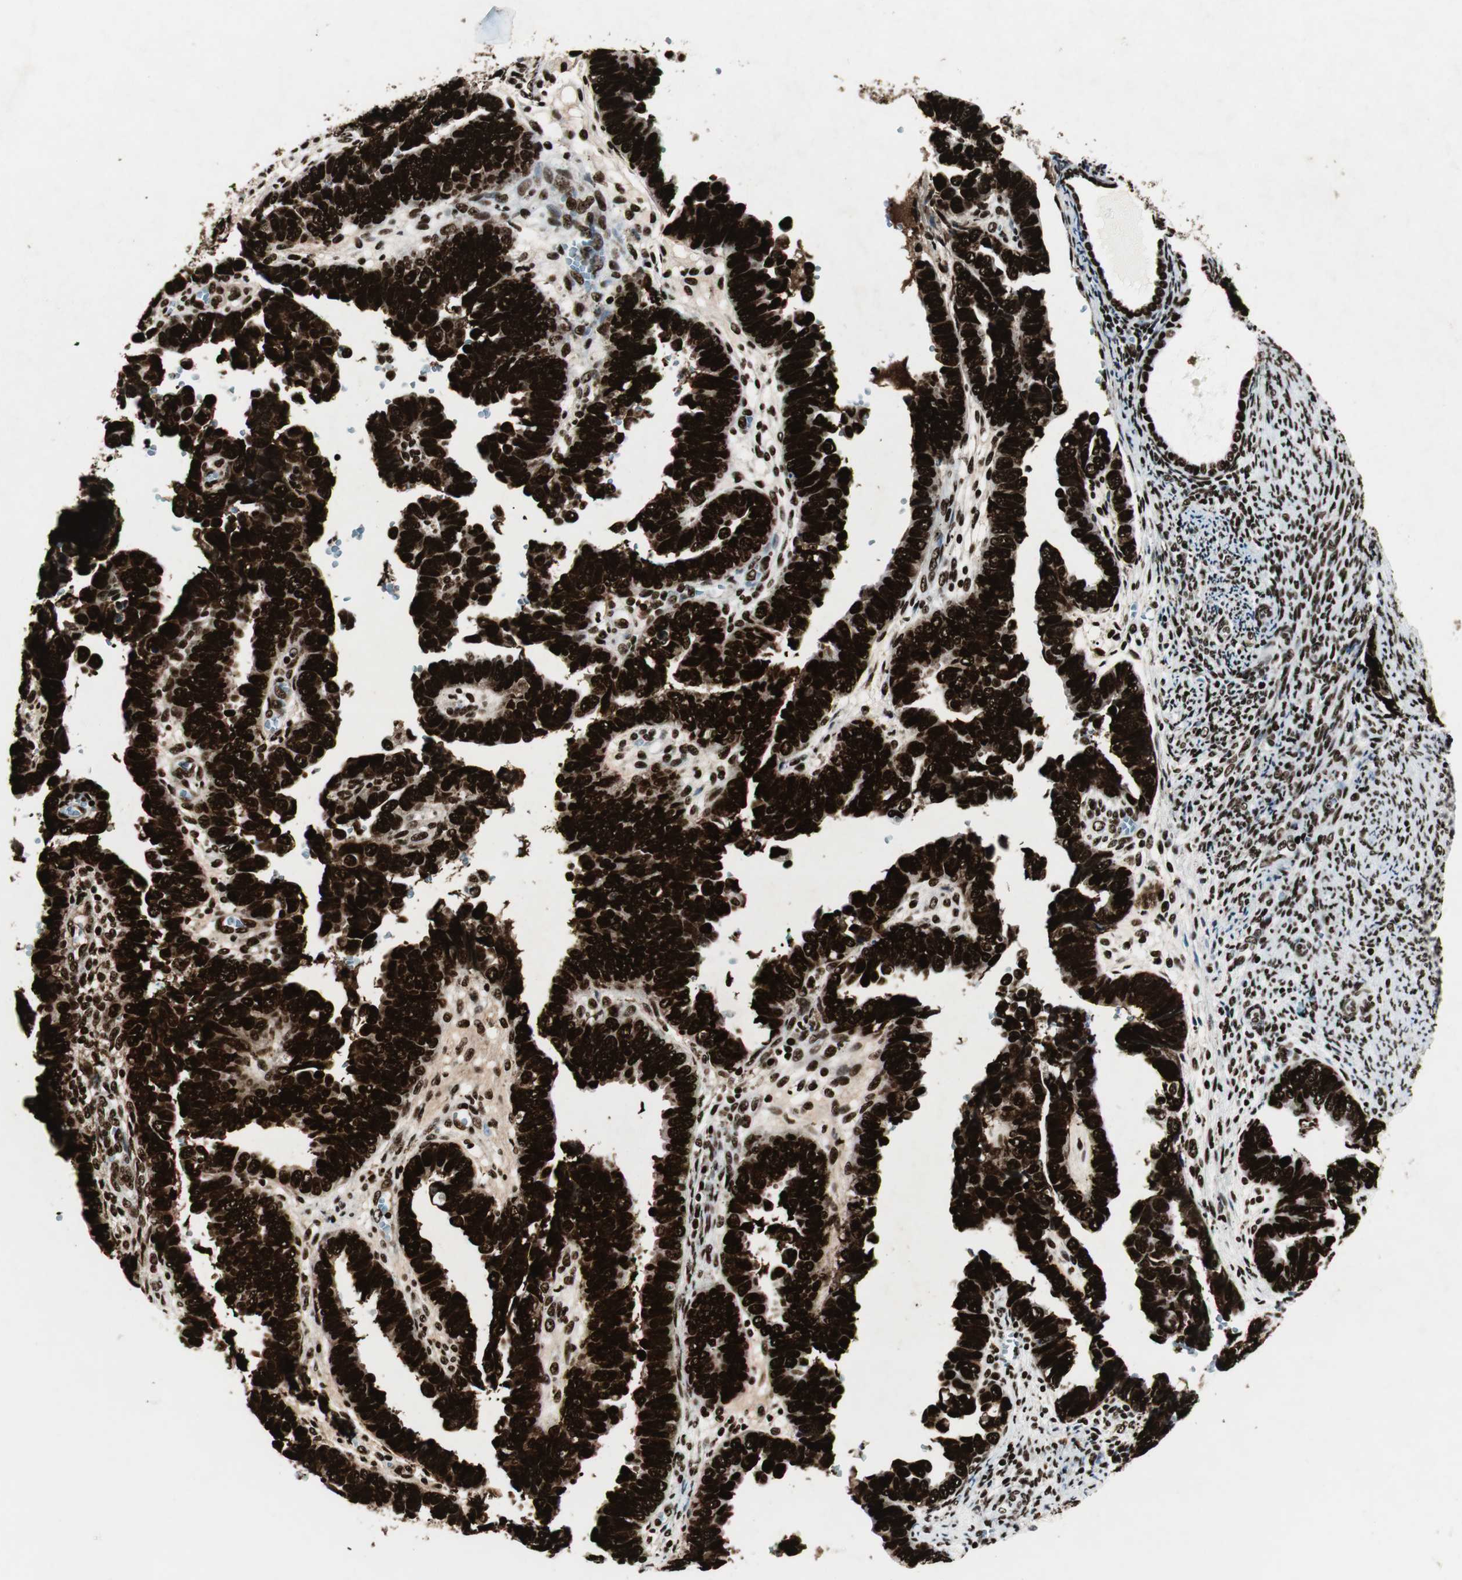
{"staining": {"intensity": "strong", "quantity": ">75%", "location": "nuclear"}, "tissue": "endometrial cancer", "cell_type": "Tumor cells", "image_type": "cancer", "snomed": [{"axis": "morphology", "description": "Adenocarcinoma, NOS"}, {"axis": "topography", "description": "Endometrium"}], "caption": "Endometrial adenocarcinoma tissue shows strong nuclear staining in approximately >75% of tumor cells", "gene": "NCL", "patient": {"sex": "female", "age": 75}}